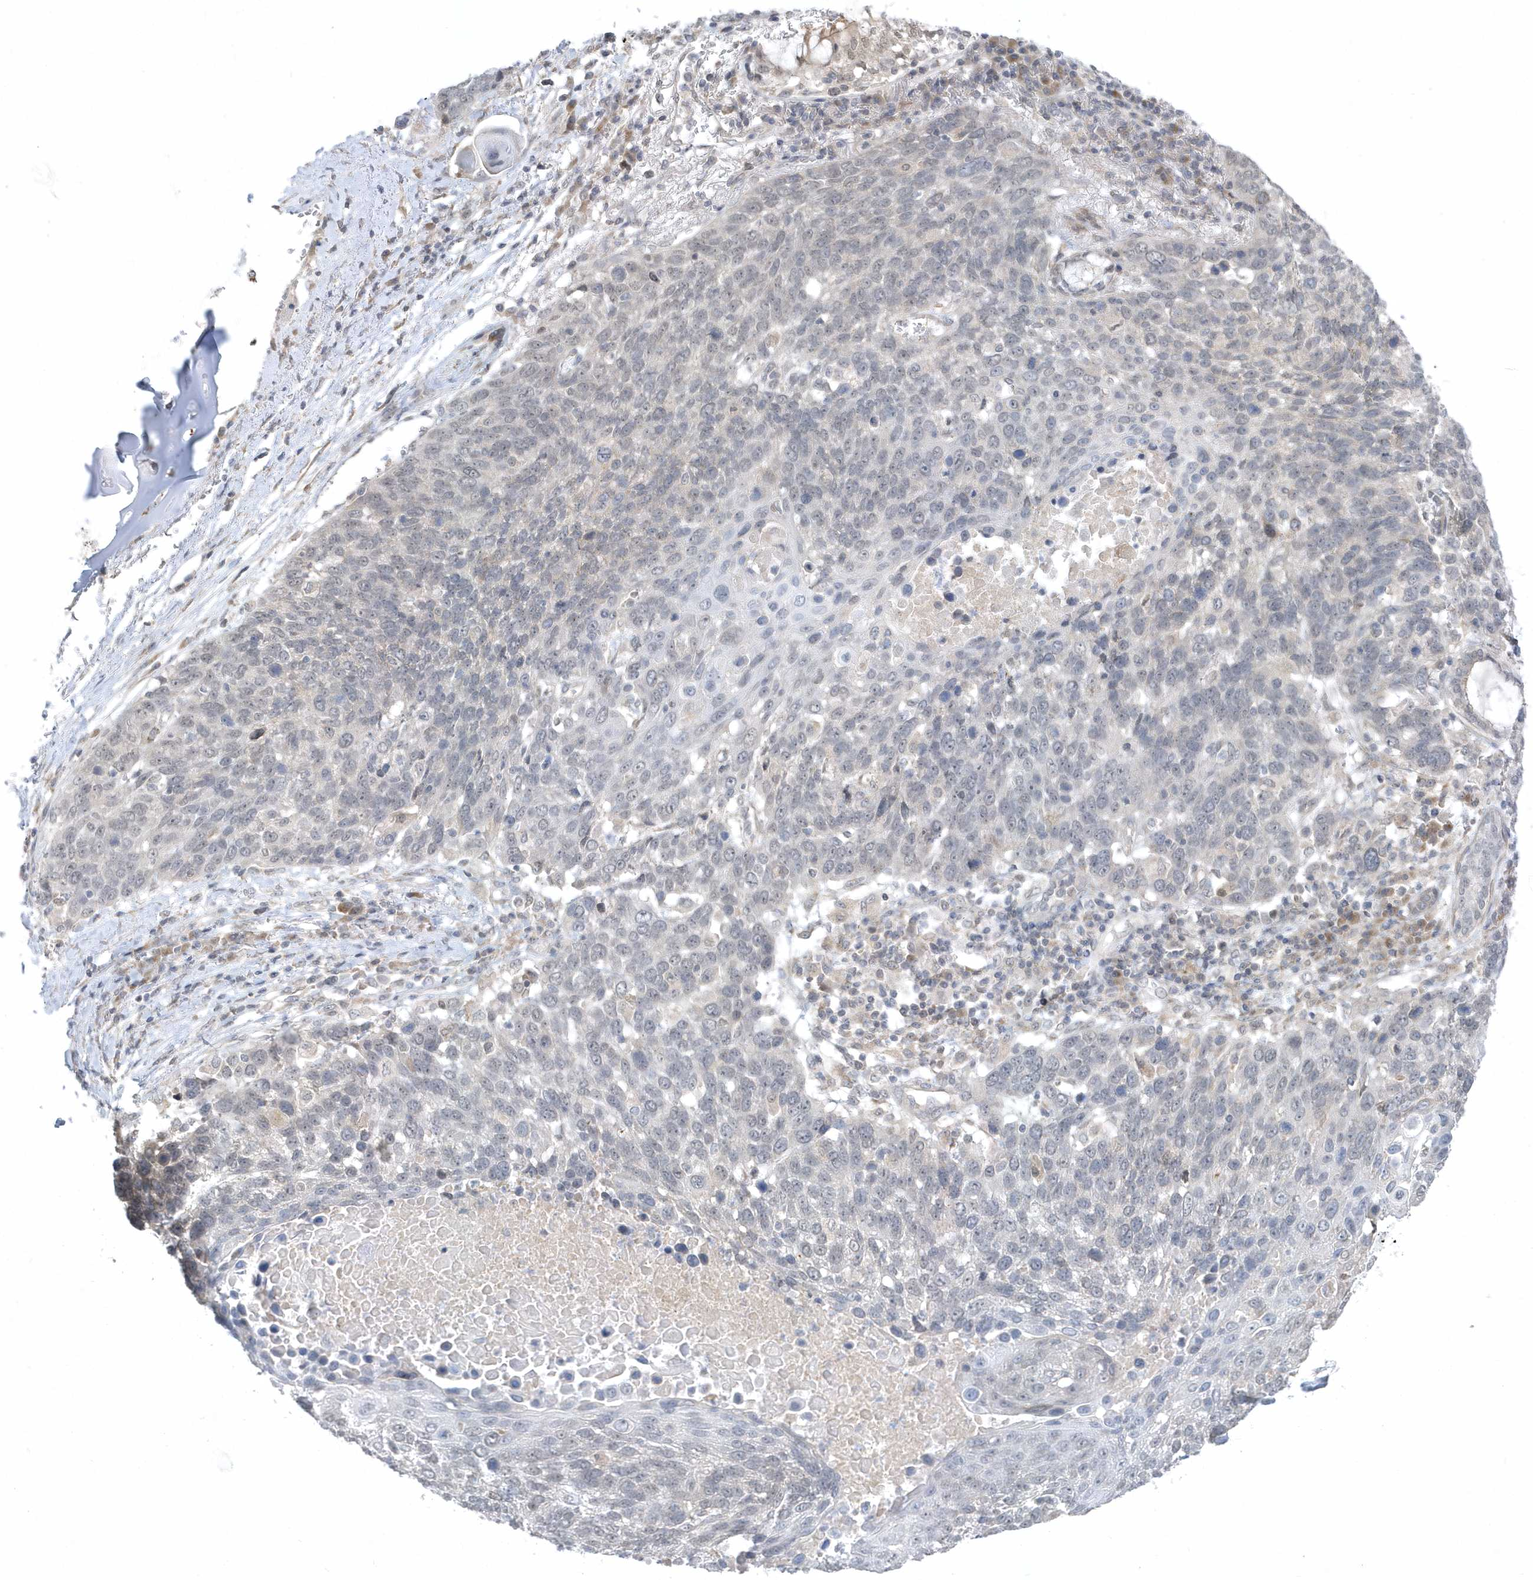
{"staining": {"intensity": "negative", "quantity": "none", "location": "none"}, "tissue": "lung cancer", "cell_type": "Tumor cells", "image_type": "cancer", "snomed": [{"axis": "morphology", "description": "Squamous cell carcinoma, NOS"}, {"axis": "topography", "description": "Lung"}], "caption": "This micrograph is of lung cancer stained with immunohistochemistry (IHC) to label a protein in brown with the nuclei are counter-stained blue. There is no expression in tumor cells.", "gene": "ZC3H12D", "patient": {"sex": "male", "age": 66}}